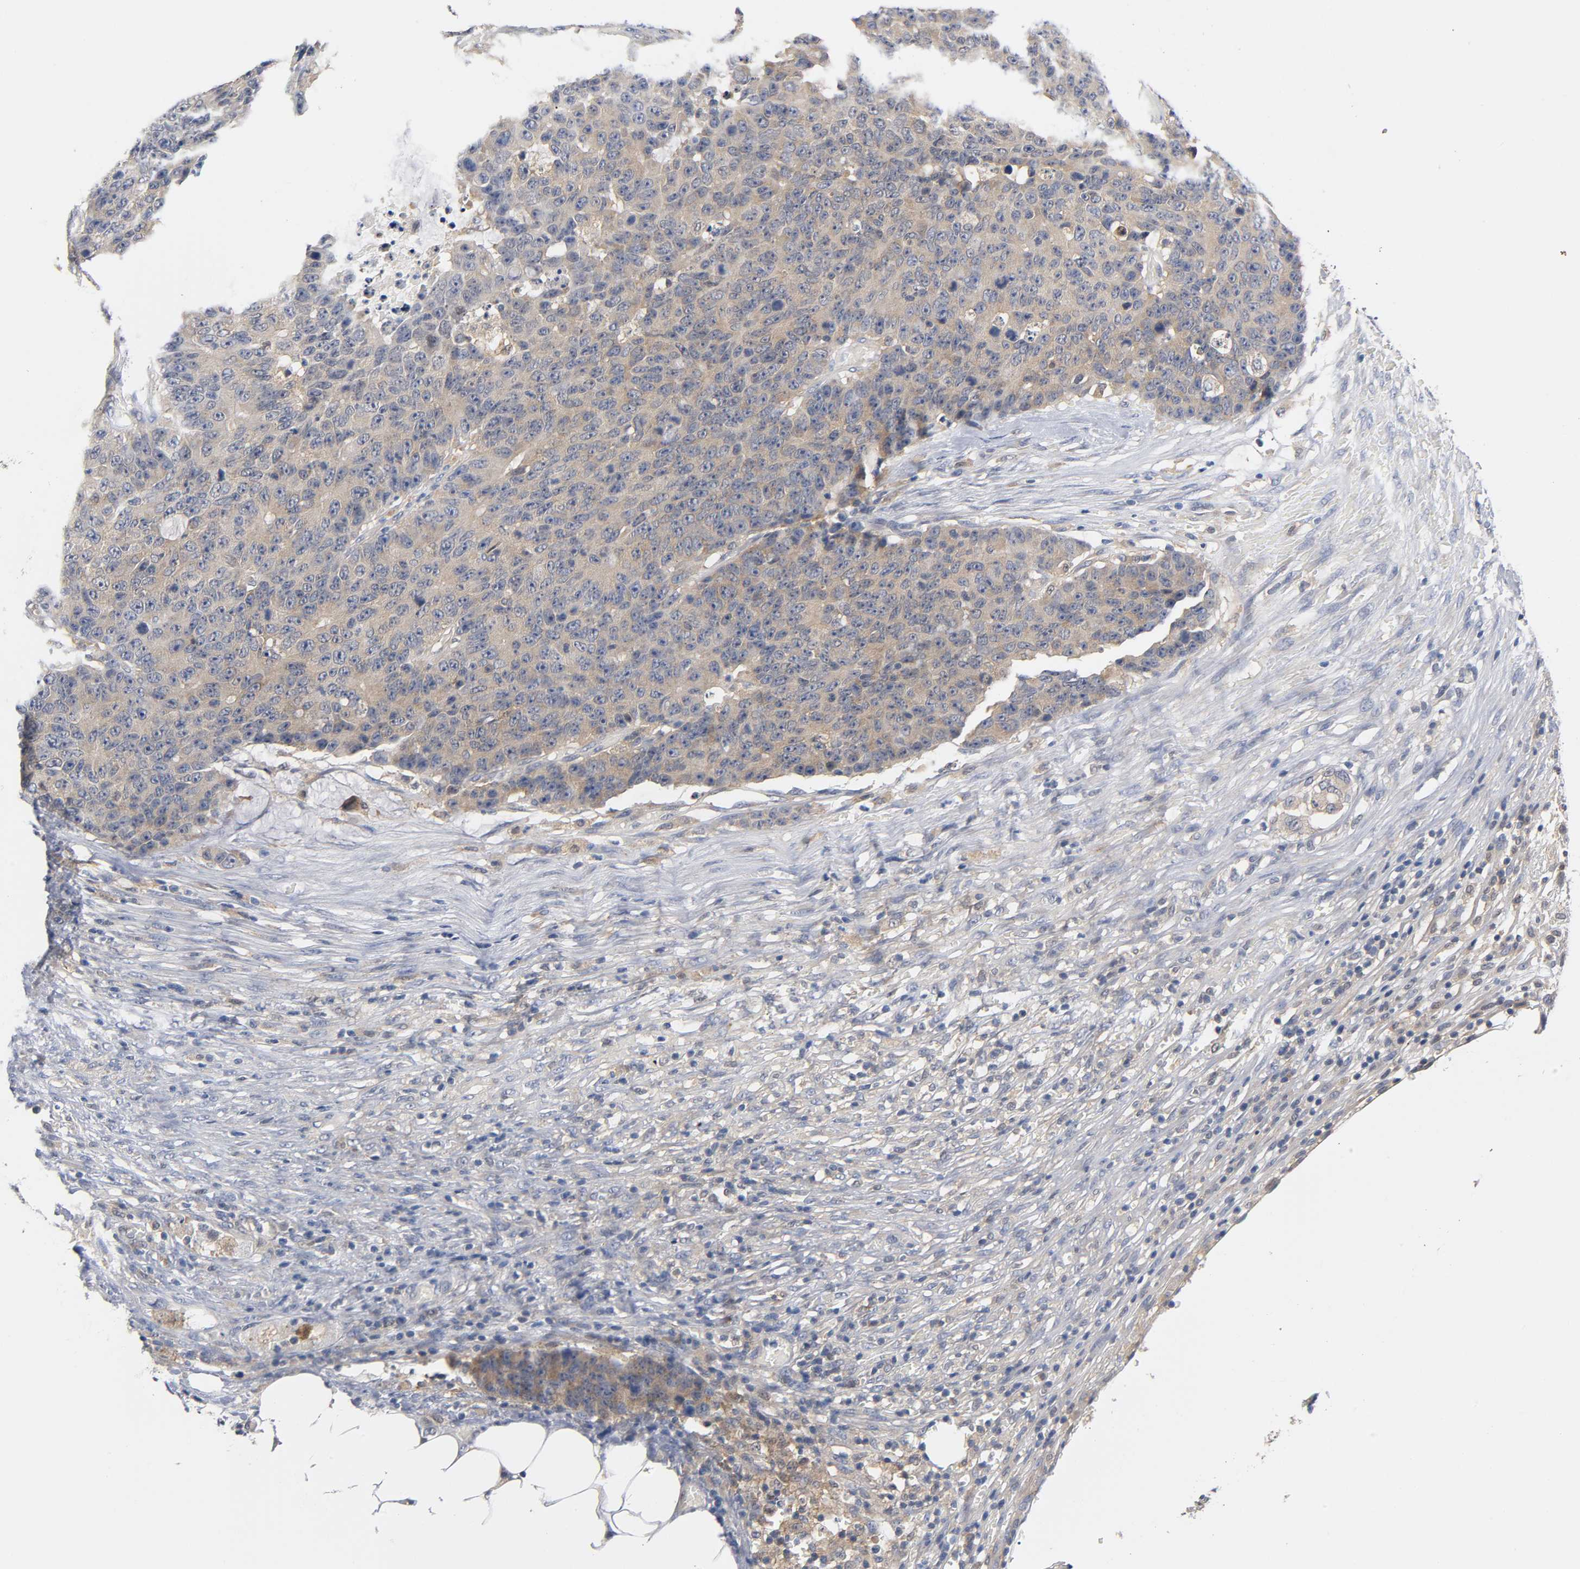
{"staining": {"intensity": "weak", "quantity": ">75%", "location": "cytoplasmic/membranous"}, "tissue": "colorectal cancer", "cell_type": "Tumor cells", "image_type": "cancer", "snomed": [{"axis": "morphology", "description": "Adenocarcinoma, NOS"}, {"axis": "topography", "description": "Colon"}], "caption": "Protein staining of colorectal adenocarcinoma tissue demonstrates weak cytoplasmic/membranous staining in approximately >75% of tumor cells.", "gene": "FYN", "patient": {"sex": "female", "age": 86}}